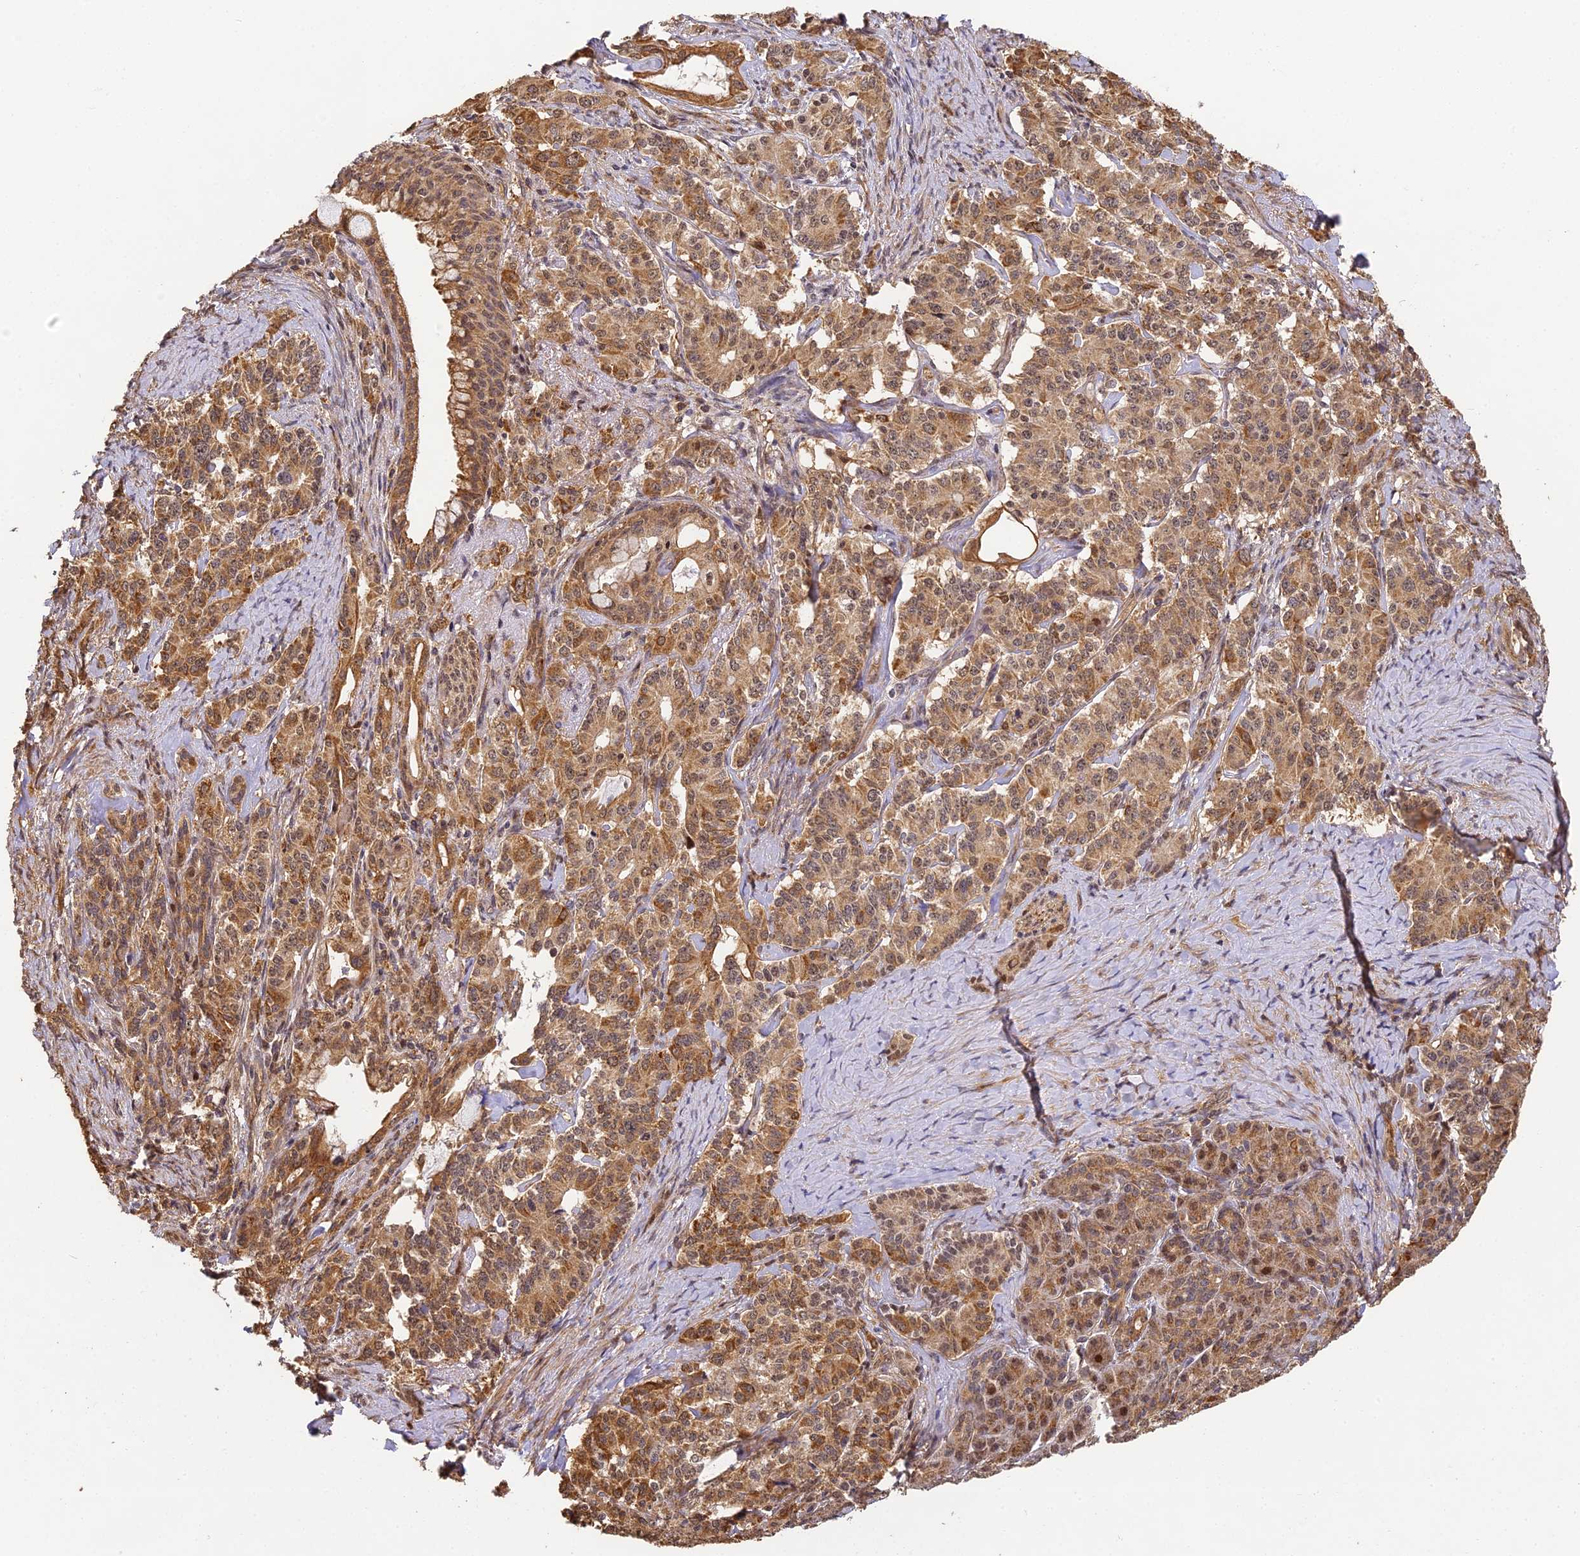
{"staining": {"intensity": "moderate", "quantity": ">75%", "location": "cytoplasmic/membranous"}, "tissue": "pancreatic cancer", "cell_type": "Tumor cells", "image_type": "cancer", "snomed": [{"axis": "morphology", "description": "Adenocarcinoma, NOS"}, {"axis": "topography", "description": "Pancreas"}], "caption": "A histopathology image showing moderate cytoplasmic/membranous positivity in about >75% of tumor cells in adenocarcinoma (pancreatic), as visualized by brown immunohistochemical staining.", "gene": "ZNF443", "patient": {"sex": "female", "age": 74}}